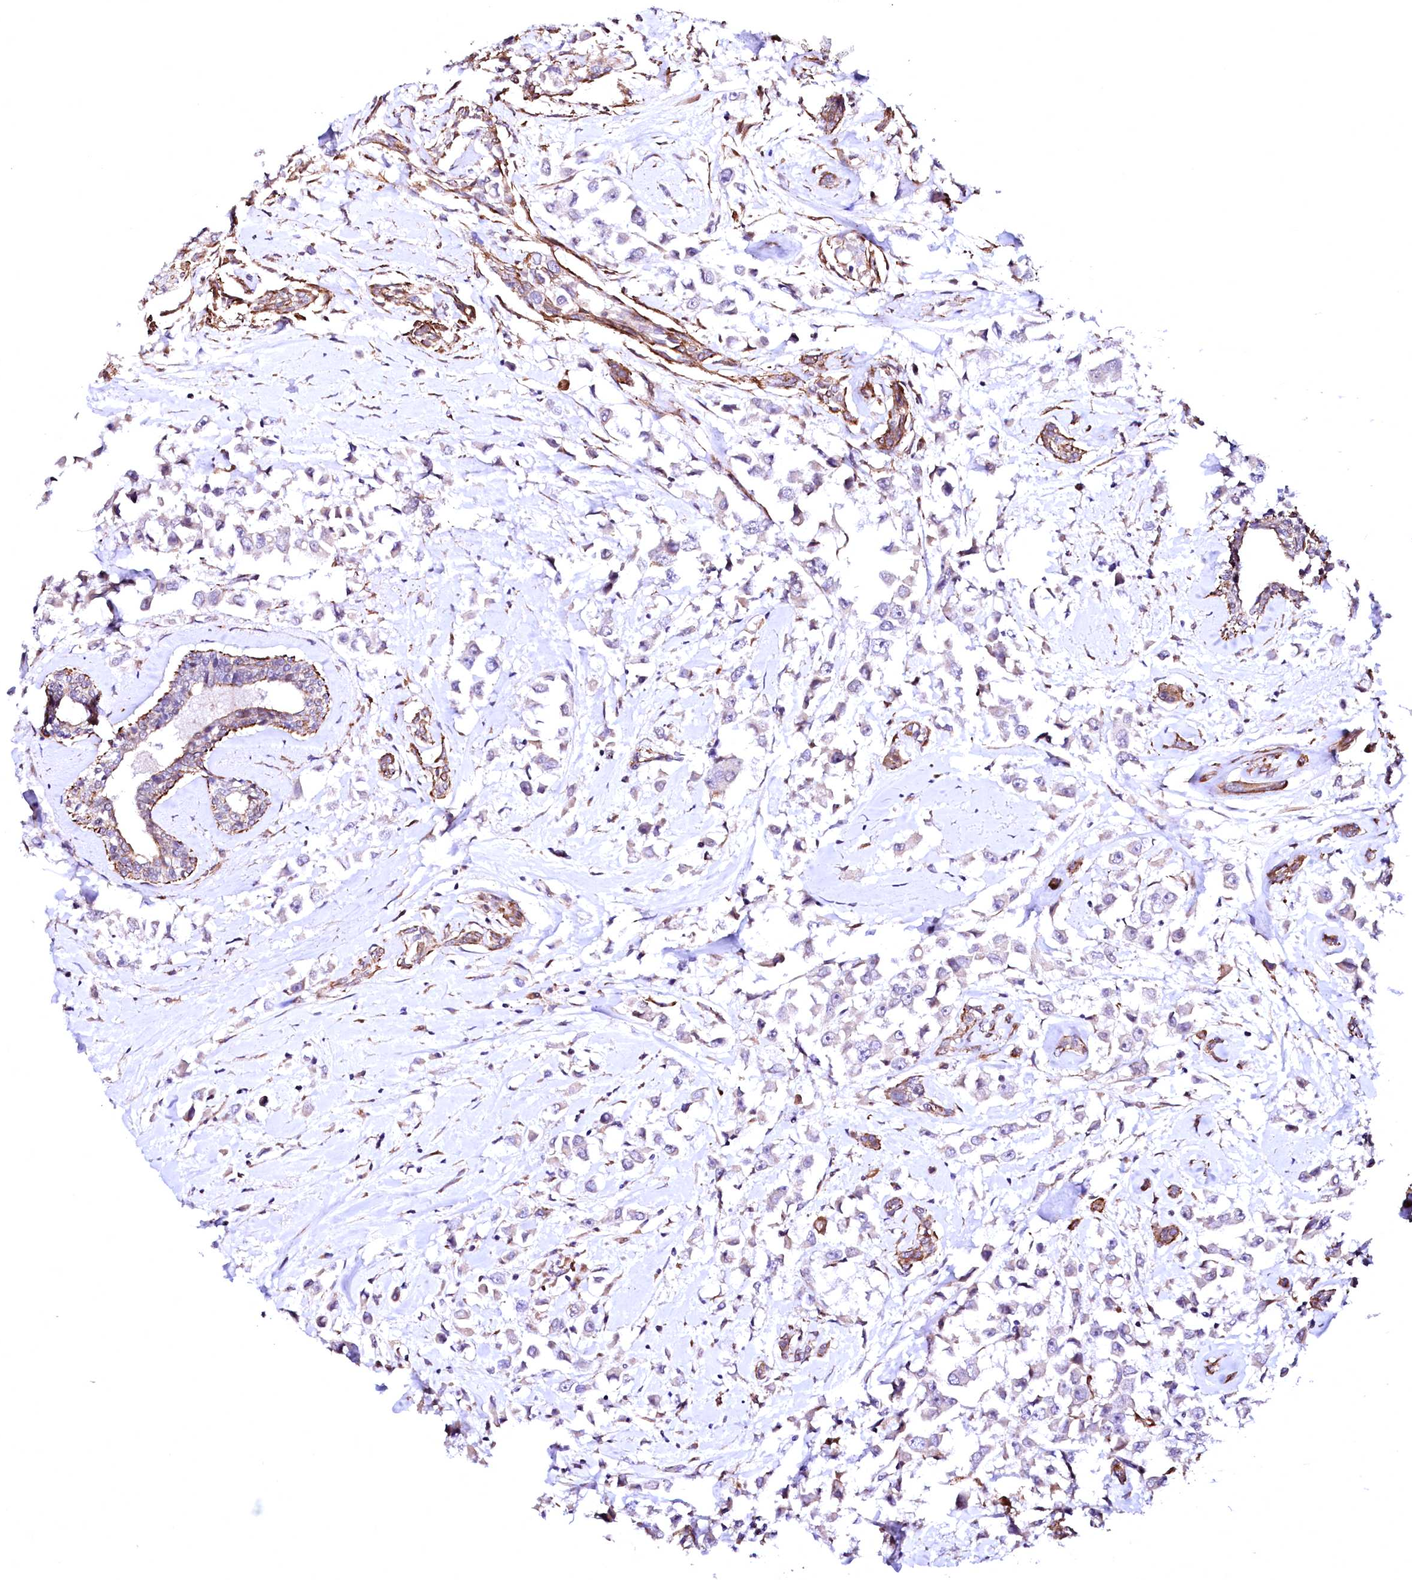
{"staining": {"intensity": "negative", "quantity": "none", "location": "none"}, "tissue": "breast cancer", "cell_type": "Tumor cells", "image_type": "cancer", "snomed": [{"axis": "morphology", "description": "Duct carcinoma"}, {"axis": "topography", "description": "Breast"}], "caption": "Breast cancer (infiltrating ductal carcinoma) was stained to show a protein in brown. There is no significant staining in tumor cells. (Immunohistochemistry, brightfield microscopy, high magnification).", "gene": "GPR176", "patient": {"sex": "female", "age": 87}}